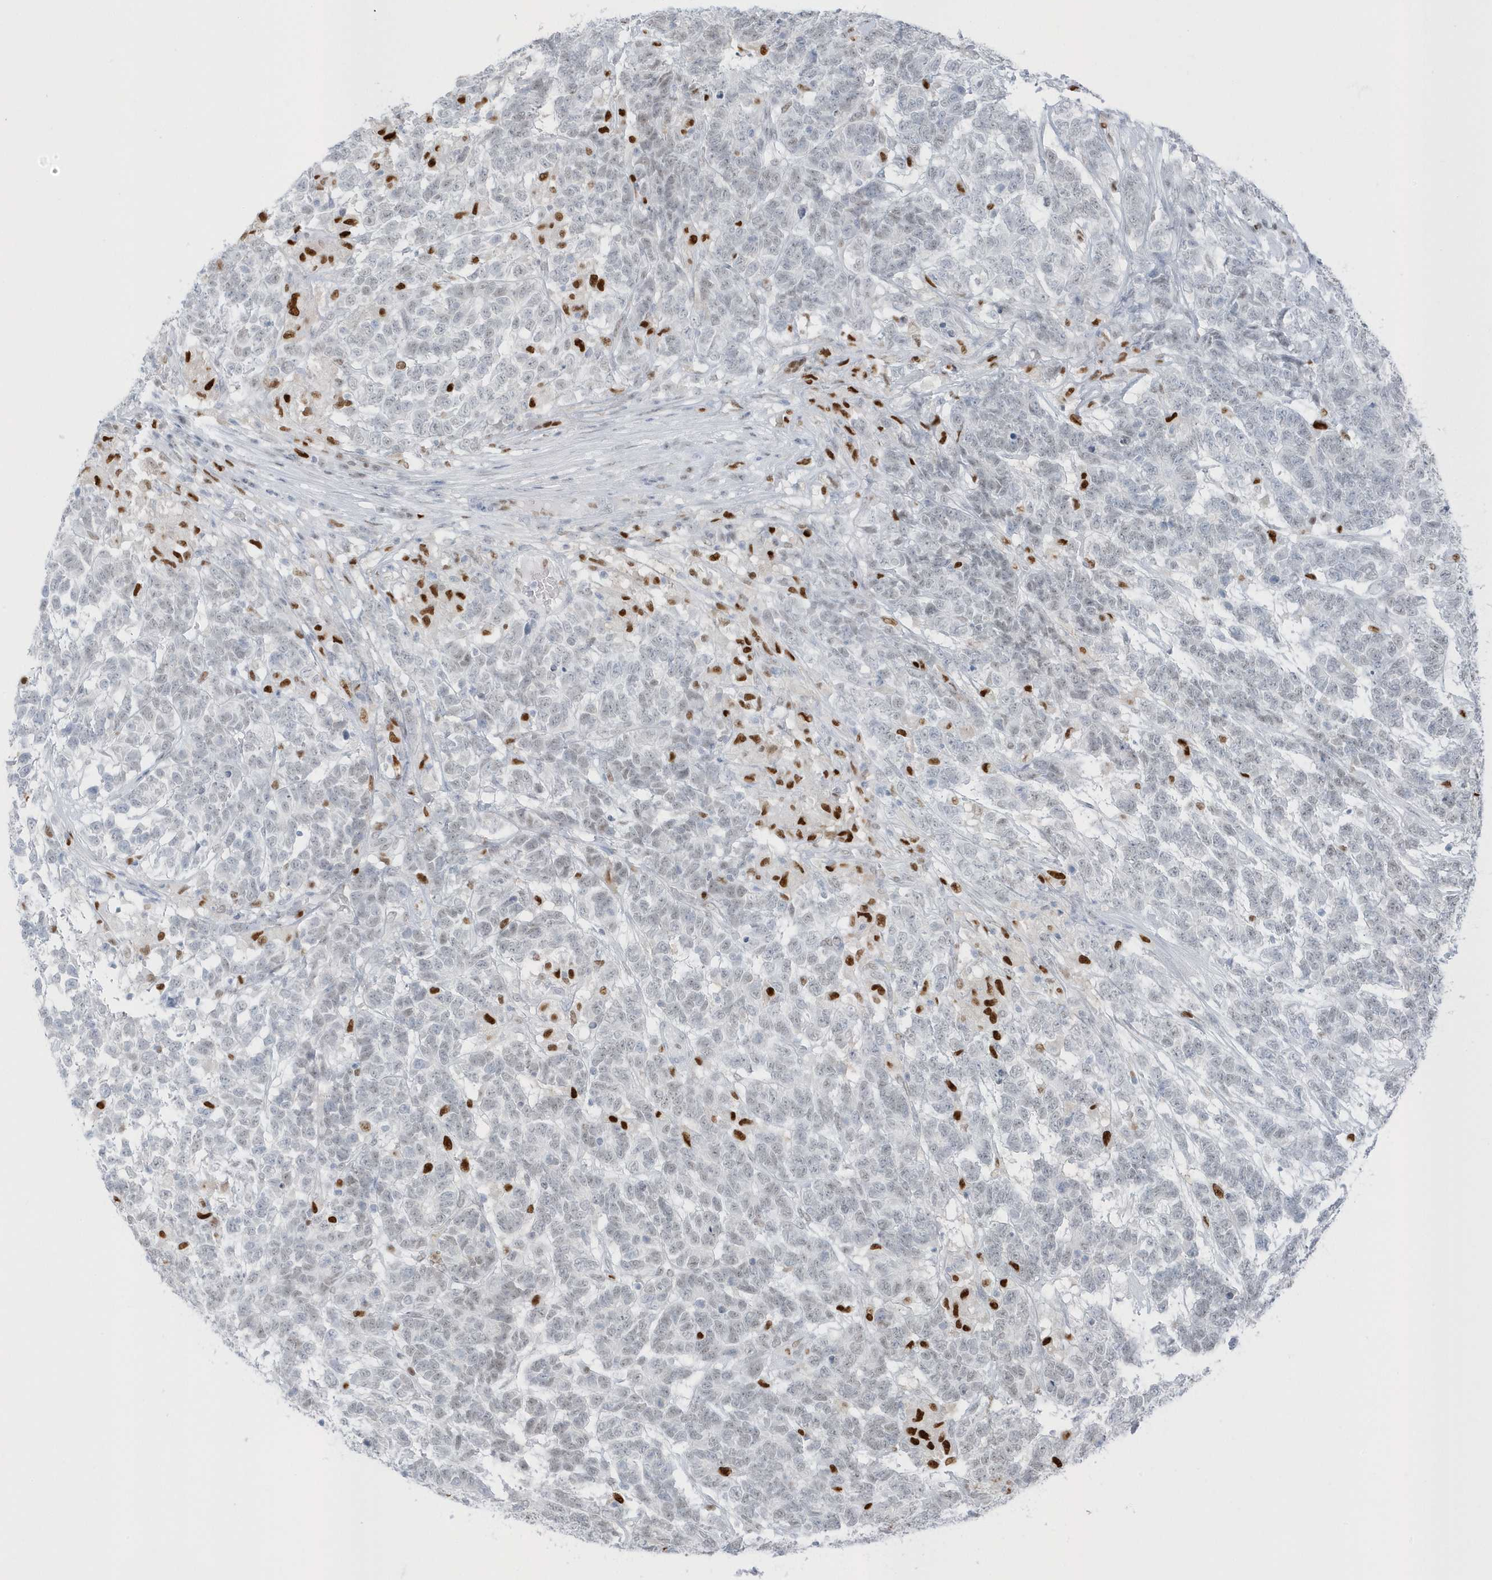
{"staining": {"intensity": "weak", "quantity": "<25%", "location": "nuclear"}, "tissue": "testis cancer", "cell_type": "Tumor cells", "image_type": "cancer", "snomed": [{"axis": "morphology", "description": "Carcinoma, Embryonal, NOS"}, {"axis": "topography", "description": "Testis"}], "caption": "Protein analysis of testis embryonal carcinoma reveals no significant positivity in tumor cells.", "gene": "SMIM34", "patient": {"sex": "male", "age": 26}}